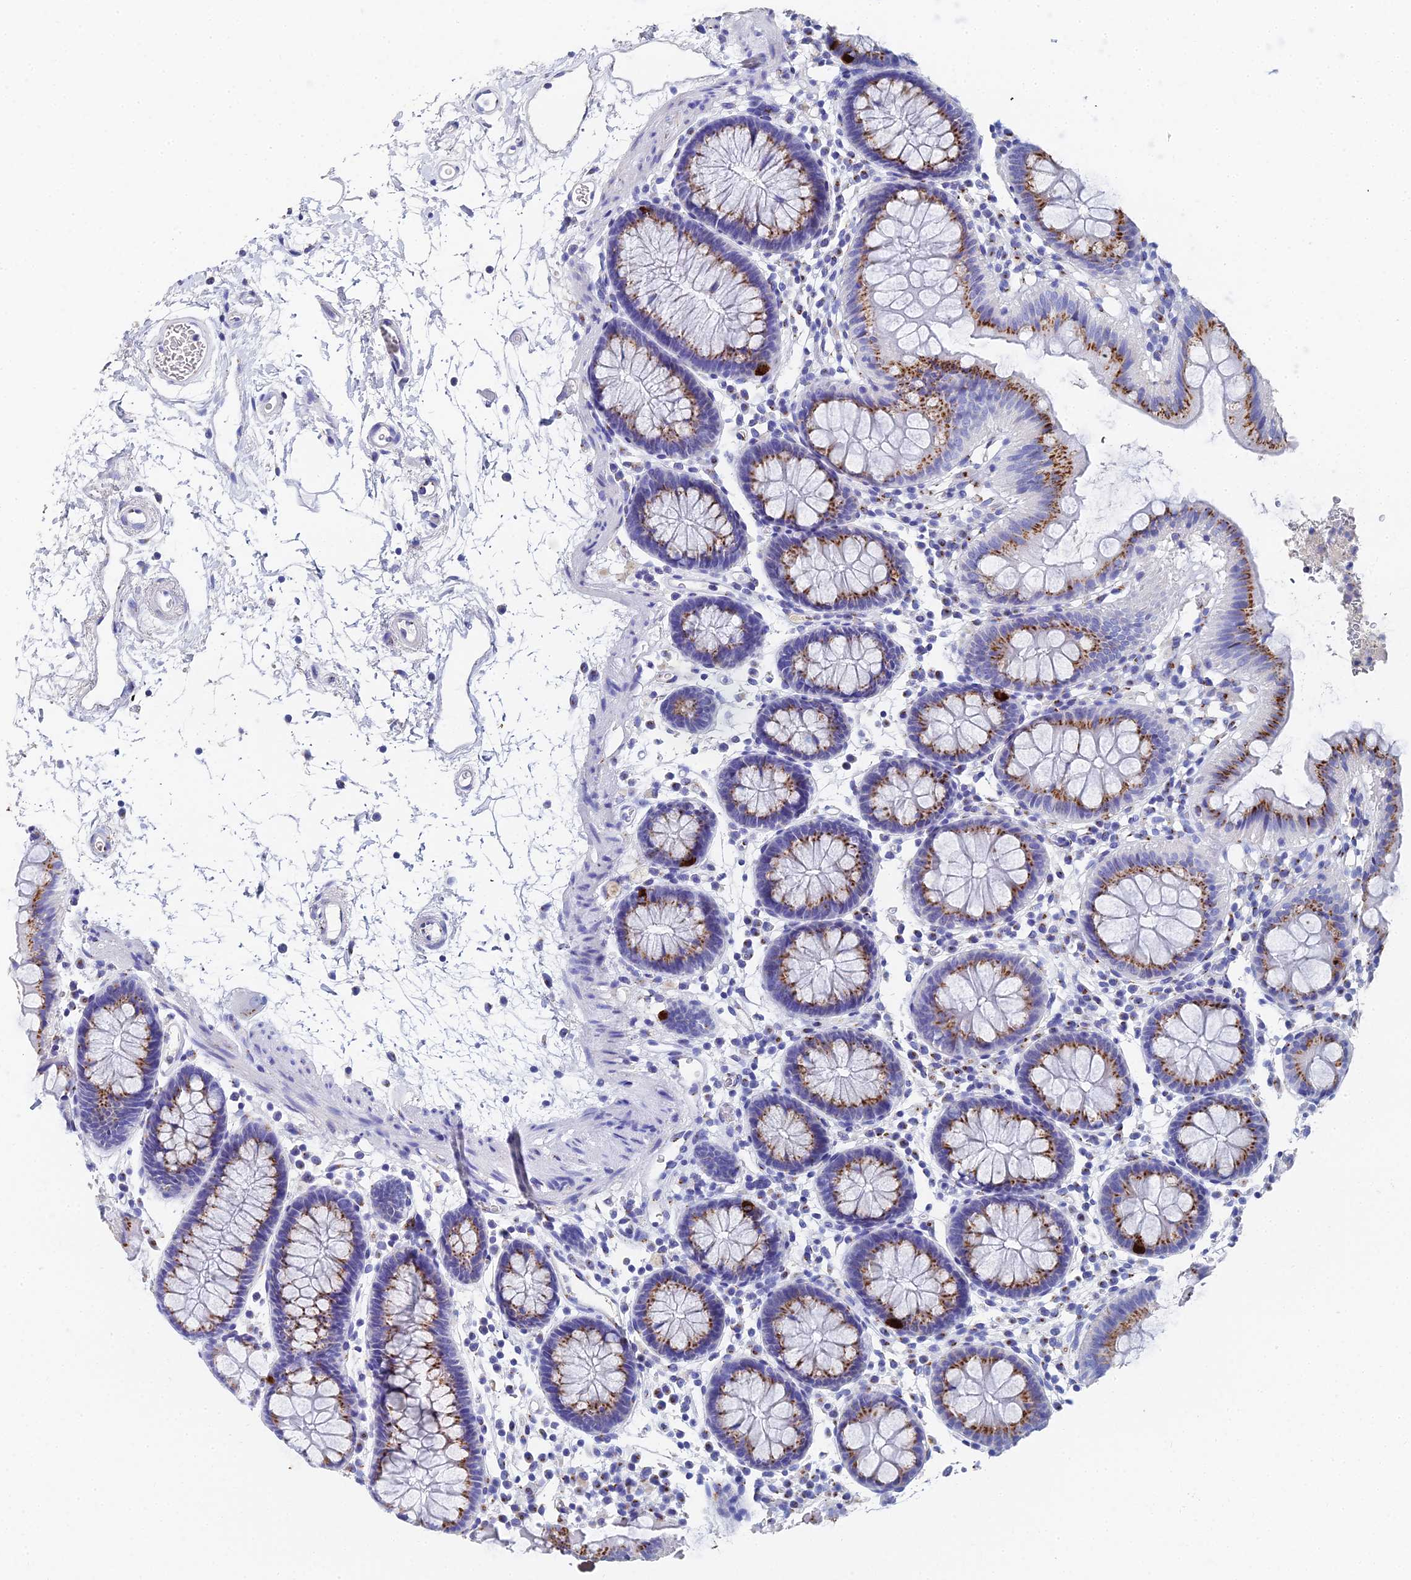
{"staining": {"intensity": "negative", "quantity": "none", "location": "none"}, "tissue": "colon", "cell_type": "Endothelial cells", "image_type": "normal", "snomed": [{"axis": "morphology", "description": "Normal tissue, NOS"}, {"axis": "topography", "description": "Colon"}], "caption": "DAB (3,3'-diaminobenzidine) immunohistochemical staining of unremarkable colon displays no significant staining in endothelial cells. (DAB (3,3'-diaminobenzidine) immunohistochemistry (IHC), high magnification).", "gene": "ENSG00000268674", "patient": {"sex": "male", "age": 75}}